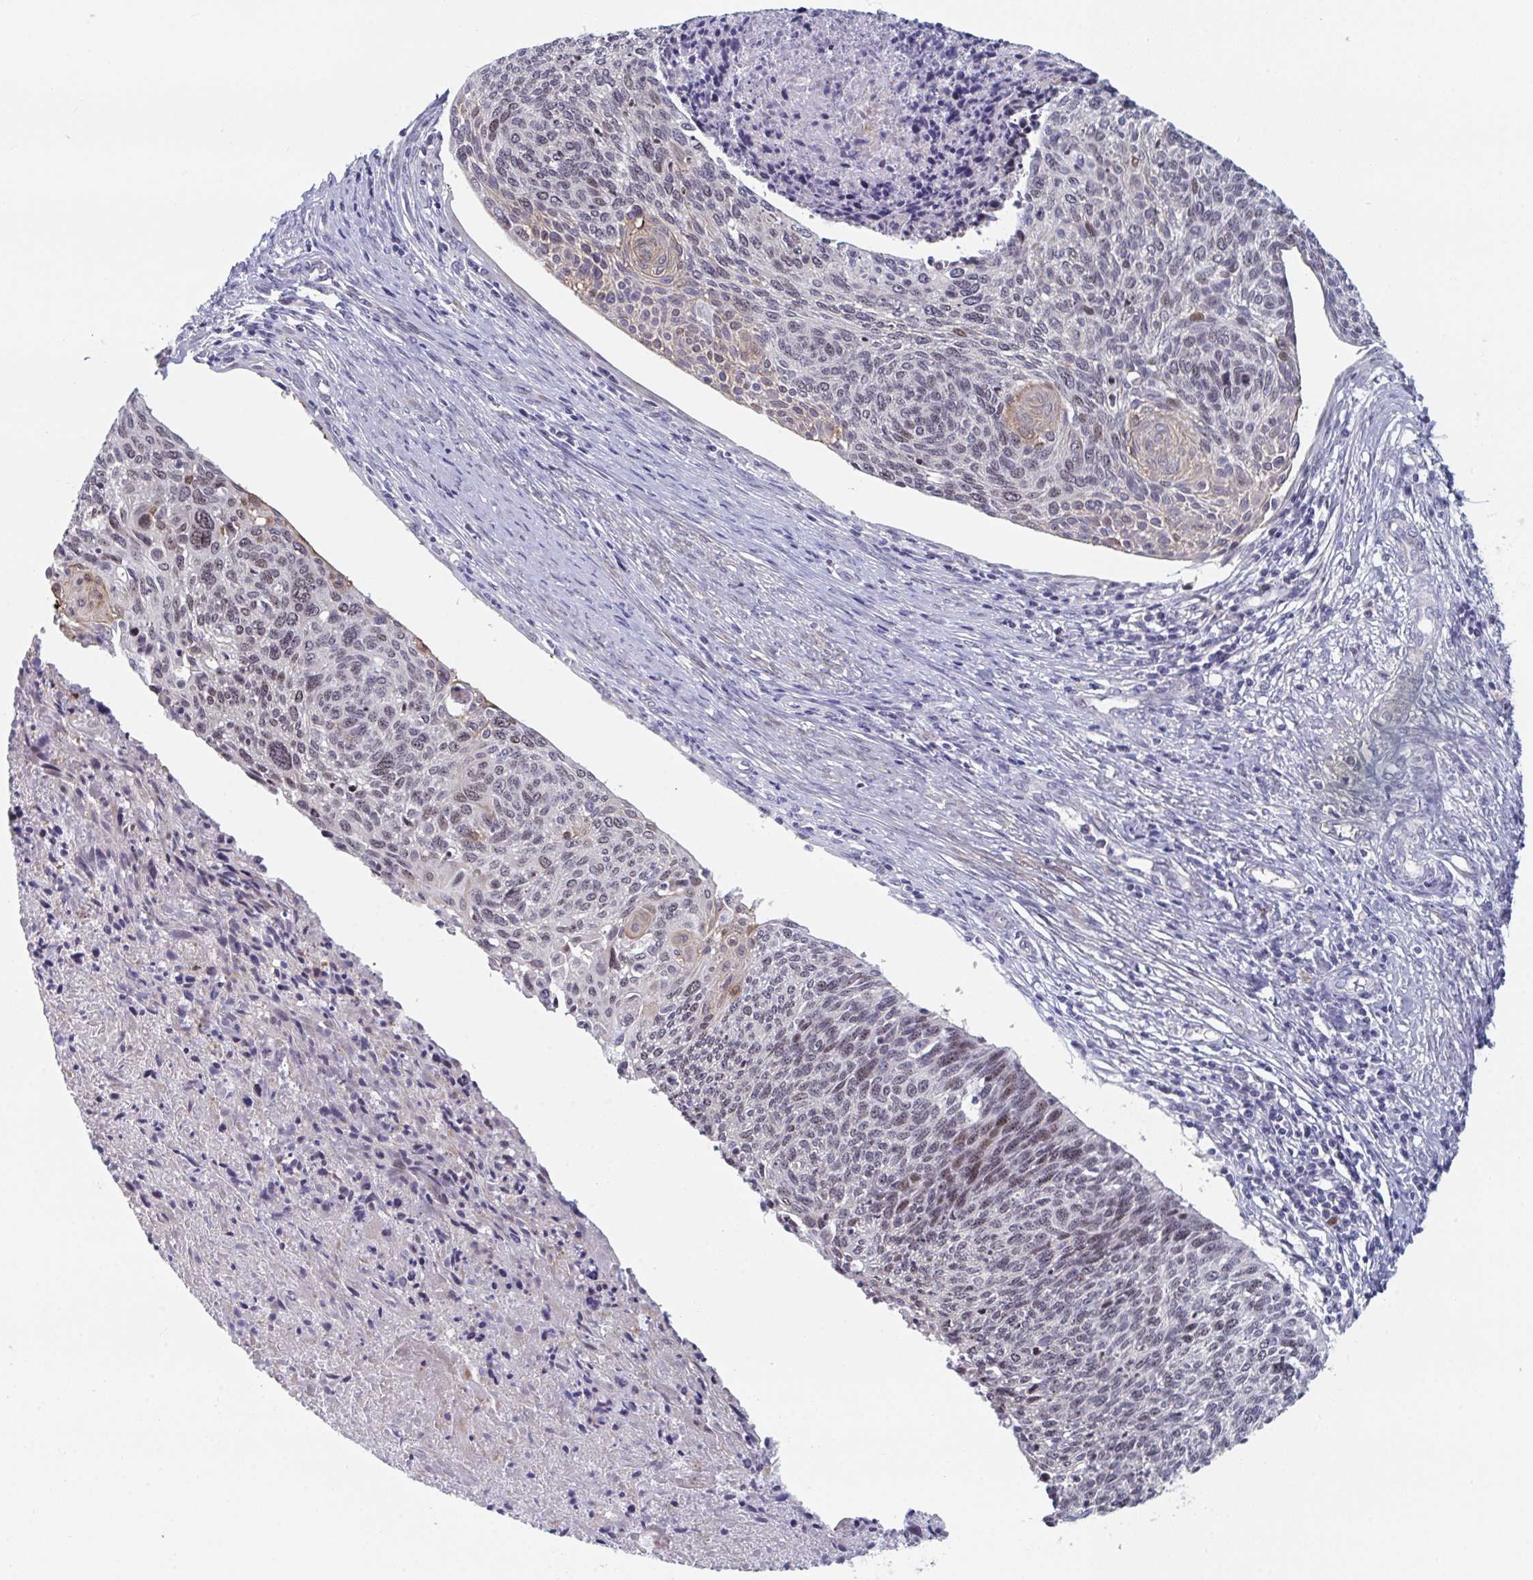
{"staining": {"intensity": "weak", "quantity": ">75%", "location": "nuclear"}, "tissue": "cervical cancer", "cell_type": "Tumor cells", "image_type": "cancer", "snomed": [{"axis": "morphology", "description": "Squamous cell carcinoma, NOS"}, {"axis": "topography", "description": "Cervix"}], "caption": "A low amount of weak nuclear expression is appreciated in approximately >75% of tumor cells in squamous cell carcinoma (cervical) tissue.", "gene": "CENPT", "patient": {"sex": "female", "age": 49}}